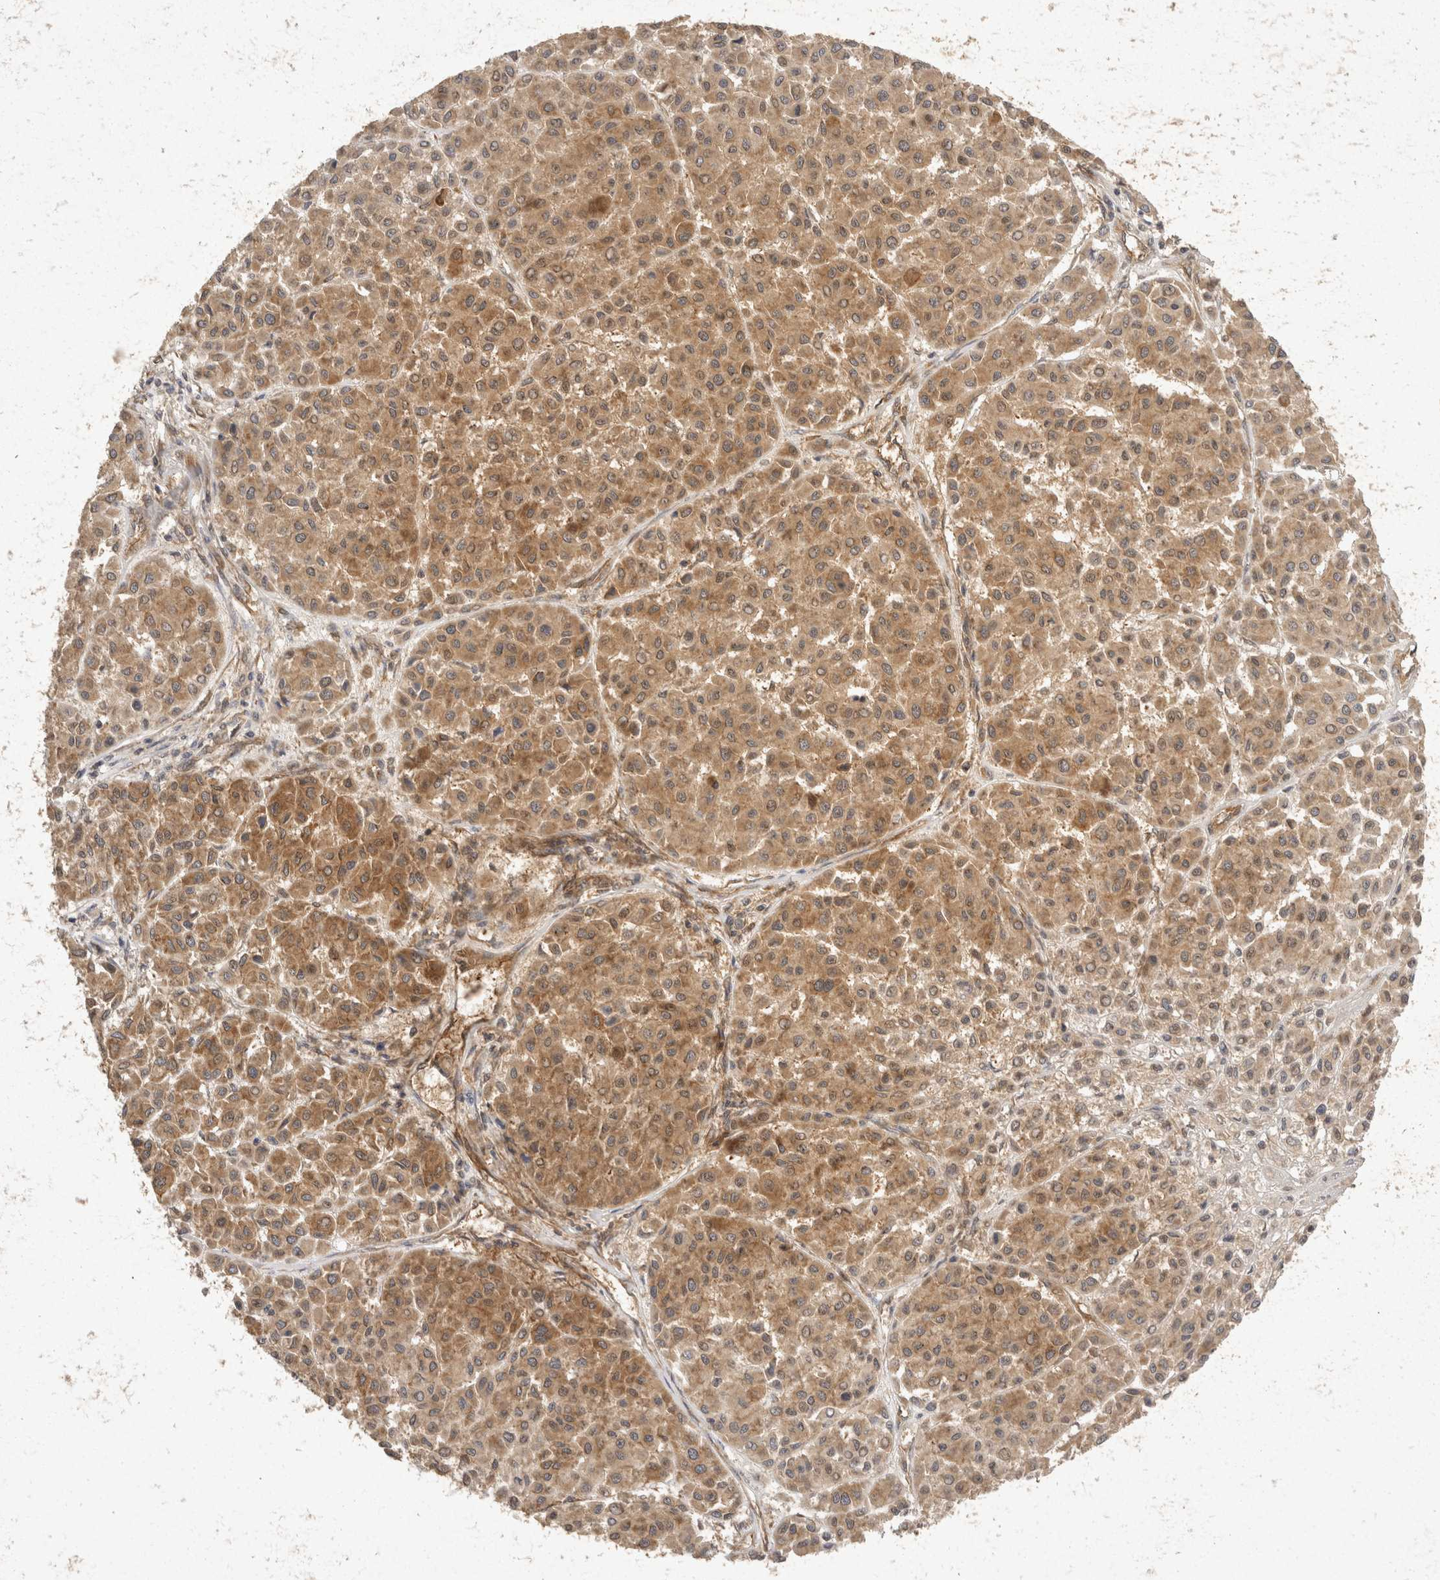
{"staining": {"intensity": "moderate", "quantity": ">75%", "location": "cytoplasmic/membranous"}, "tissue": "melanoma", "cell_type": "Tumor cells", "image_type": "cancer", "snomed": [{"axis": "morphology", "description": "Malignant melanoma, Metastatic site"}, {"axis": "topography", "description": "Soft tissue"}], "caption": "The image exhibits staining of malignant melanoma (metastatic site), revealing moderate cytoplasmic/membranous protein expression (brown color) within tumor cells.", "gene": "EIF4G3", "patient": {"sex": "male", "age": 41}}